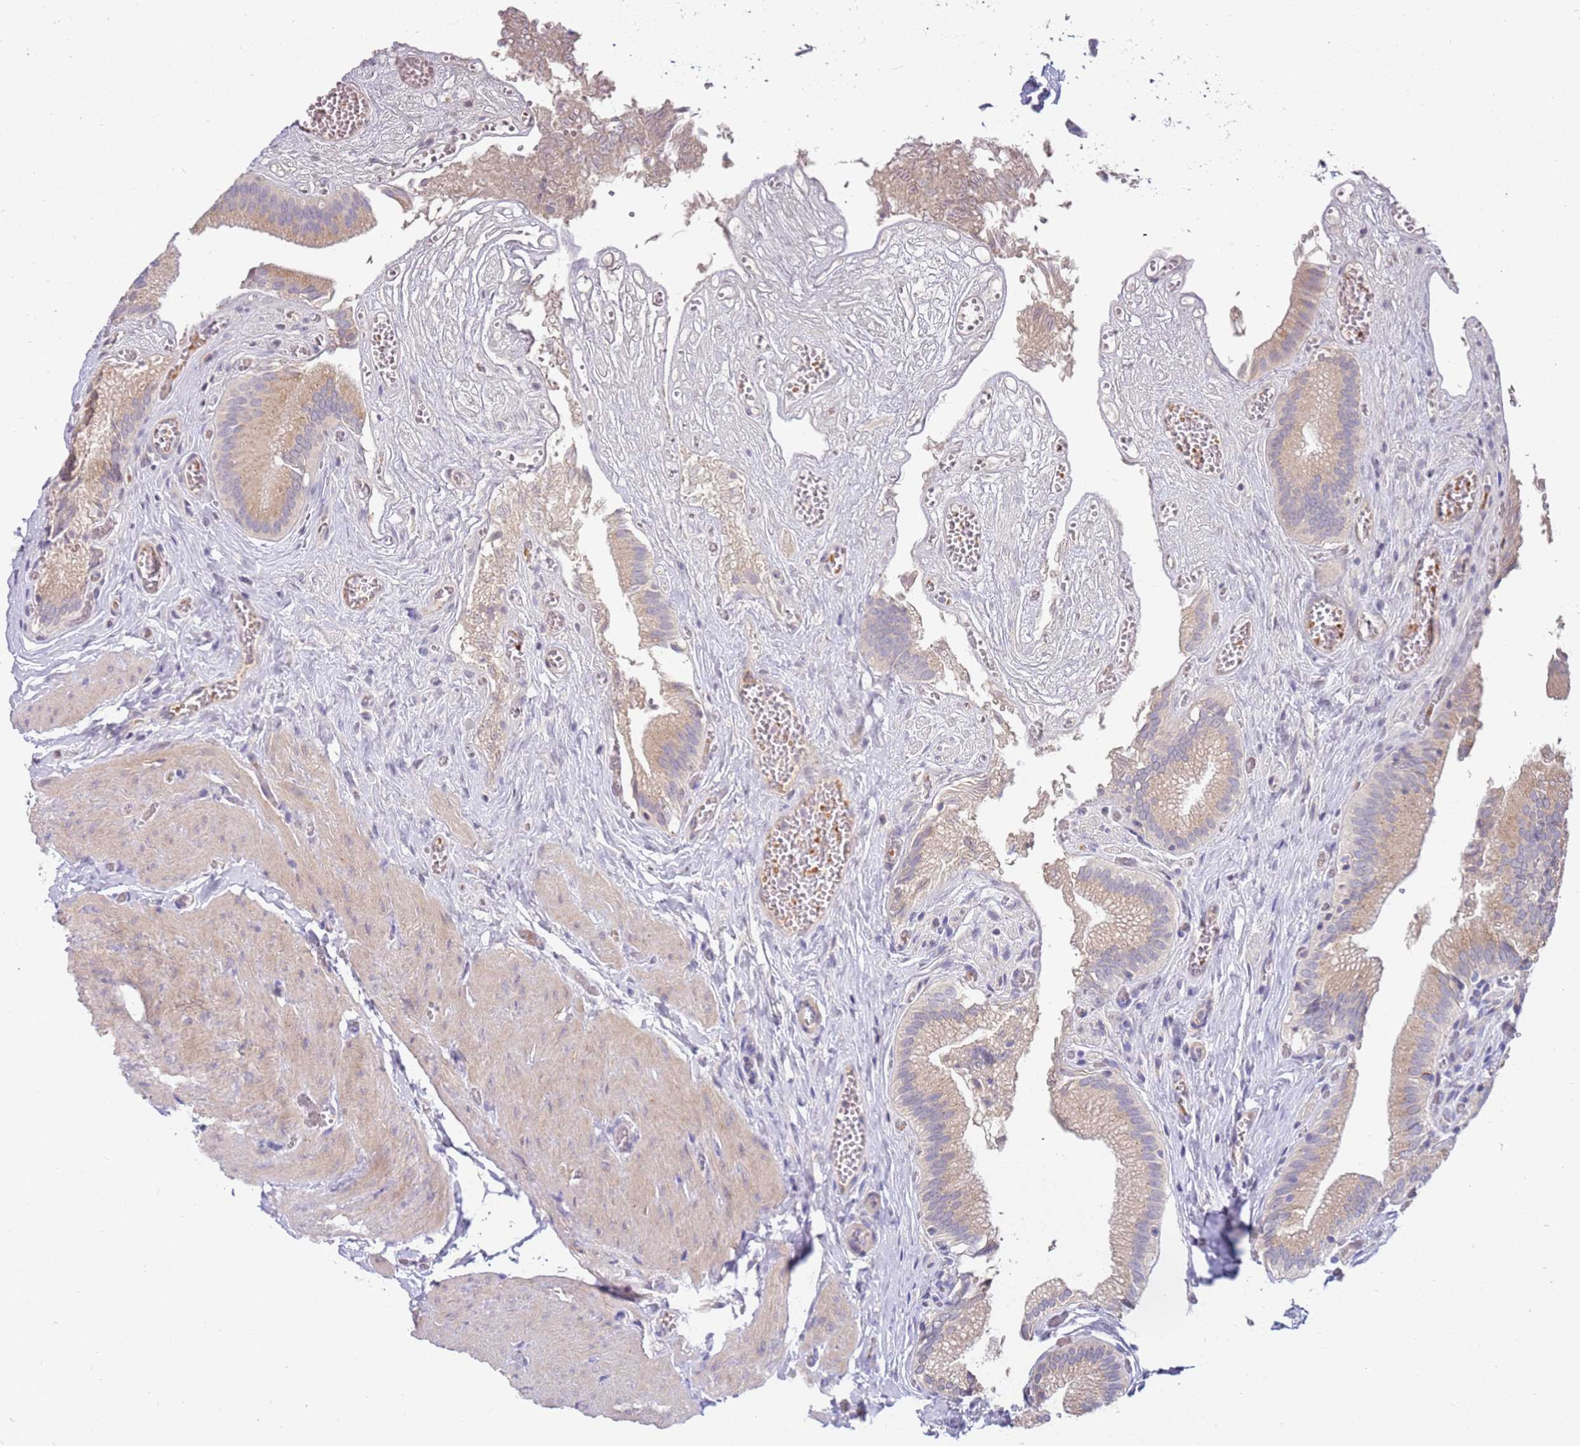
{"staining": {"intensity": "weak", "quantity": ">75%", "location": "cytoplasmic/membranous"}, "tissue": "gallbladder", "cell_type": "Glandular cells", "image_type": "normal", "snomed": [{"axis": "morphology", "description": "Normal tissue, NOS"}, {"axis": "topography", "description": "Gallbladder"}, {"axis": "topography", "description": "Peripheral nerve tissue"}], "caption": "Protein staining displays weak cytoplasmic/membranous positivity in about >75% of glandular cells in normal gallbladder.", "gene": "NMUR2", "patient": {"sex": "male", "age": 17}}